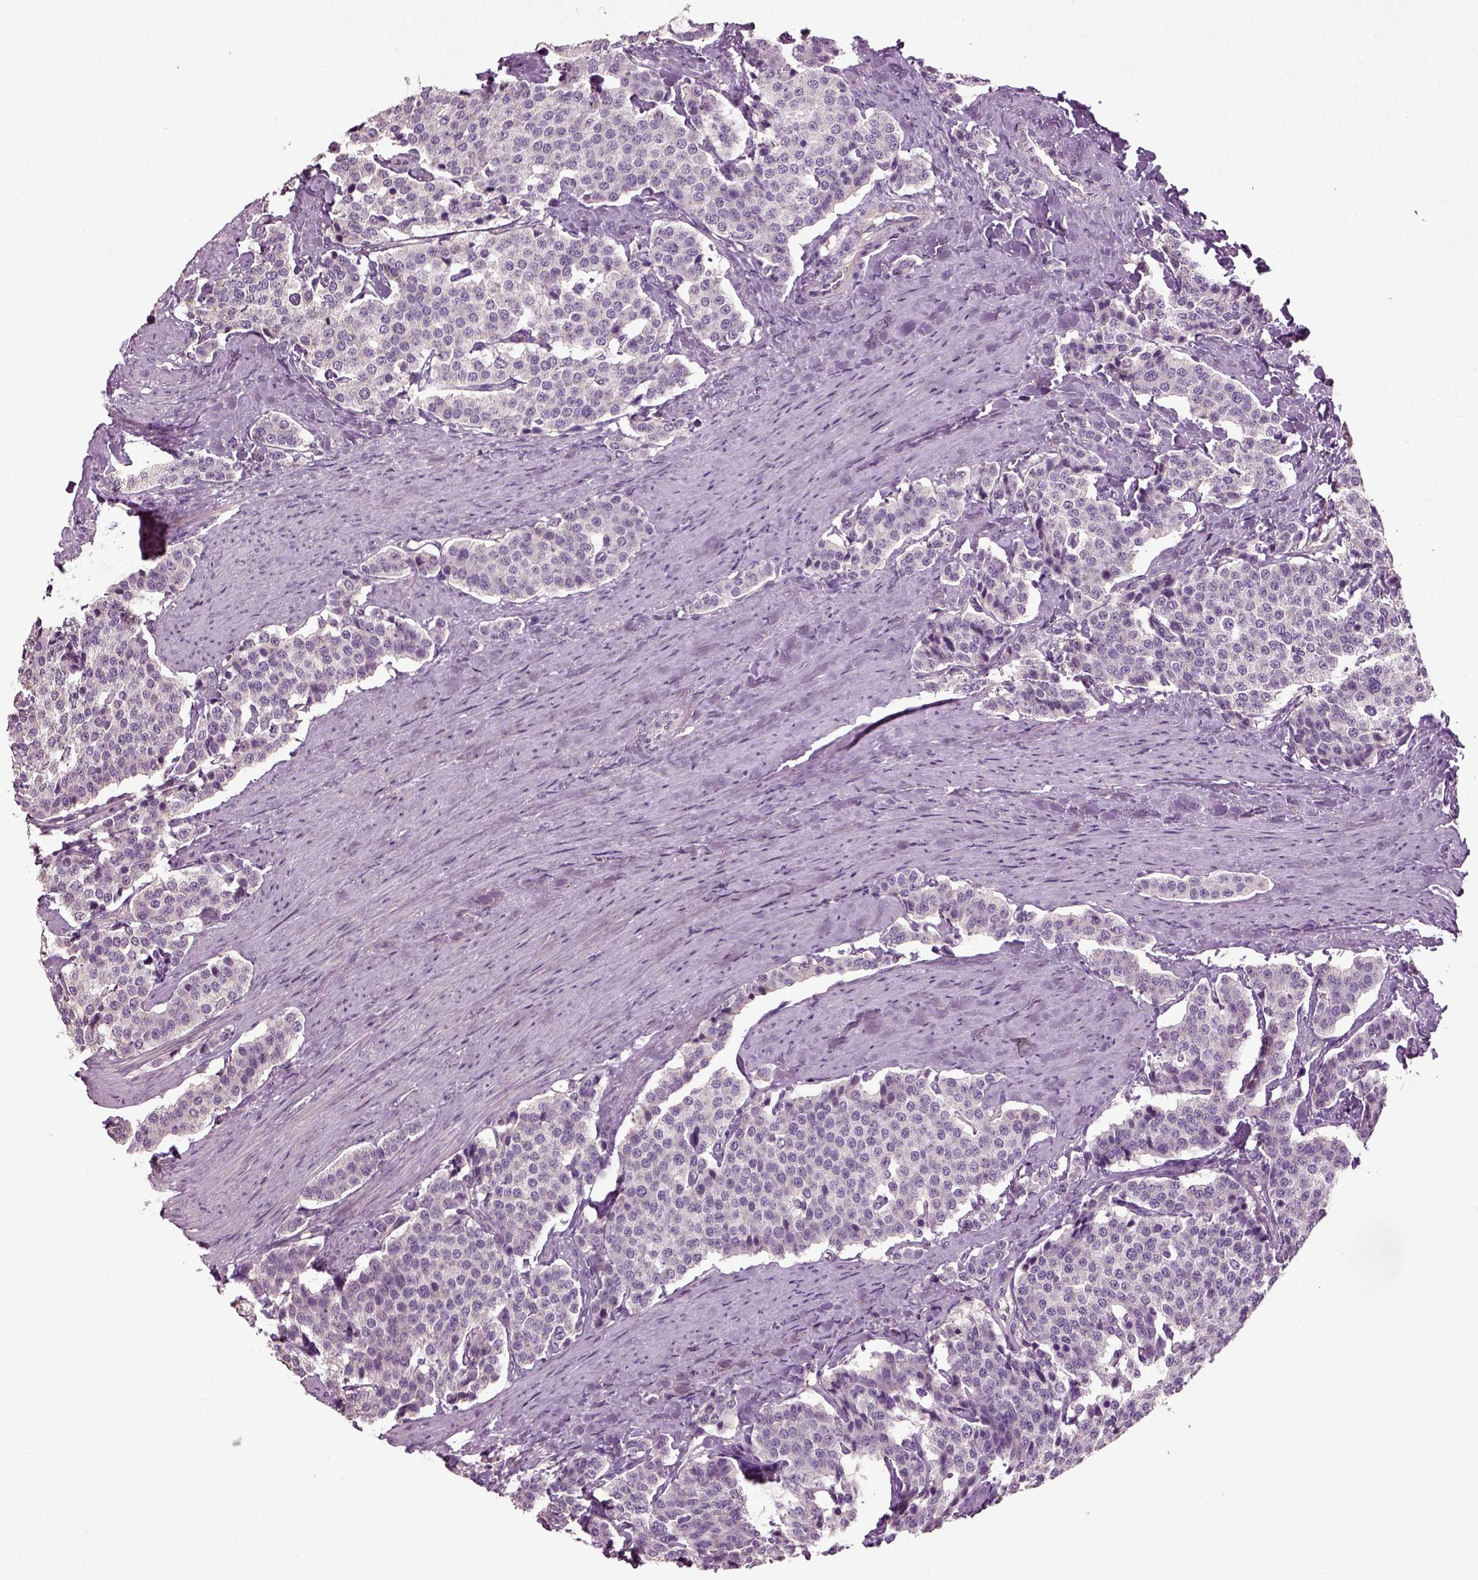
{"staining": {"intensity": "negative", "quantity": "none", "location": "none"}, "tissue": "carcinoid", "cell_type": "Tumor cells", "image_type": "cancer", "snomed": [{"axis": "morphology", "description": "Carcinoid, malignant, NOS"}, {"axis": "topography", "description": "Small intestine"}], "caption": "Carcinoid was stained to show a protein in brown. There is no significant expression in tumor cells. (Stains: DAB (3,3'-diaminobenzidine) immunohistochemistry with hematoxylin counter stain, Microscopy: brightfield microscopy at high magnification).", "gene": "DEFB118", "patient": {"sex": "female", "age": 58}}